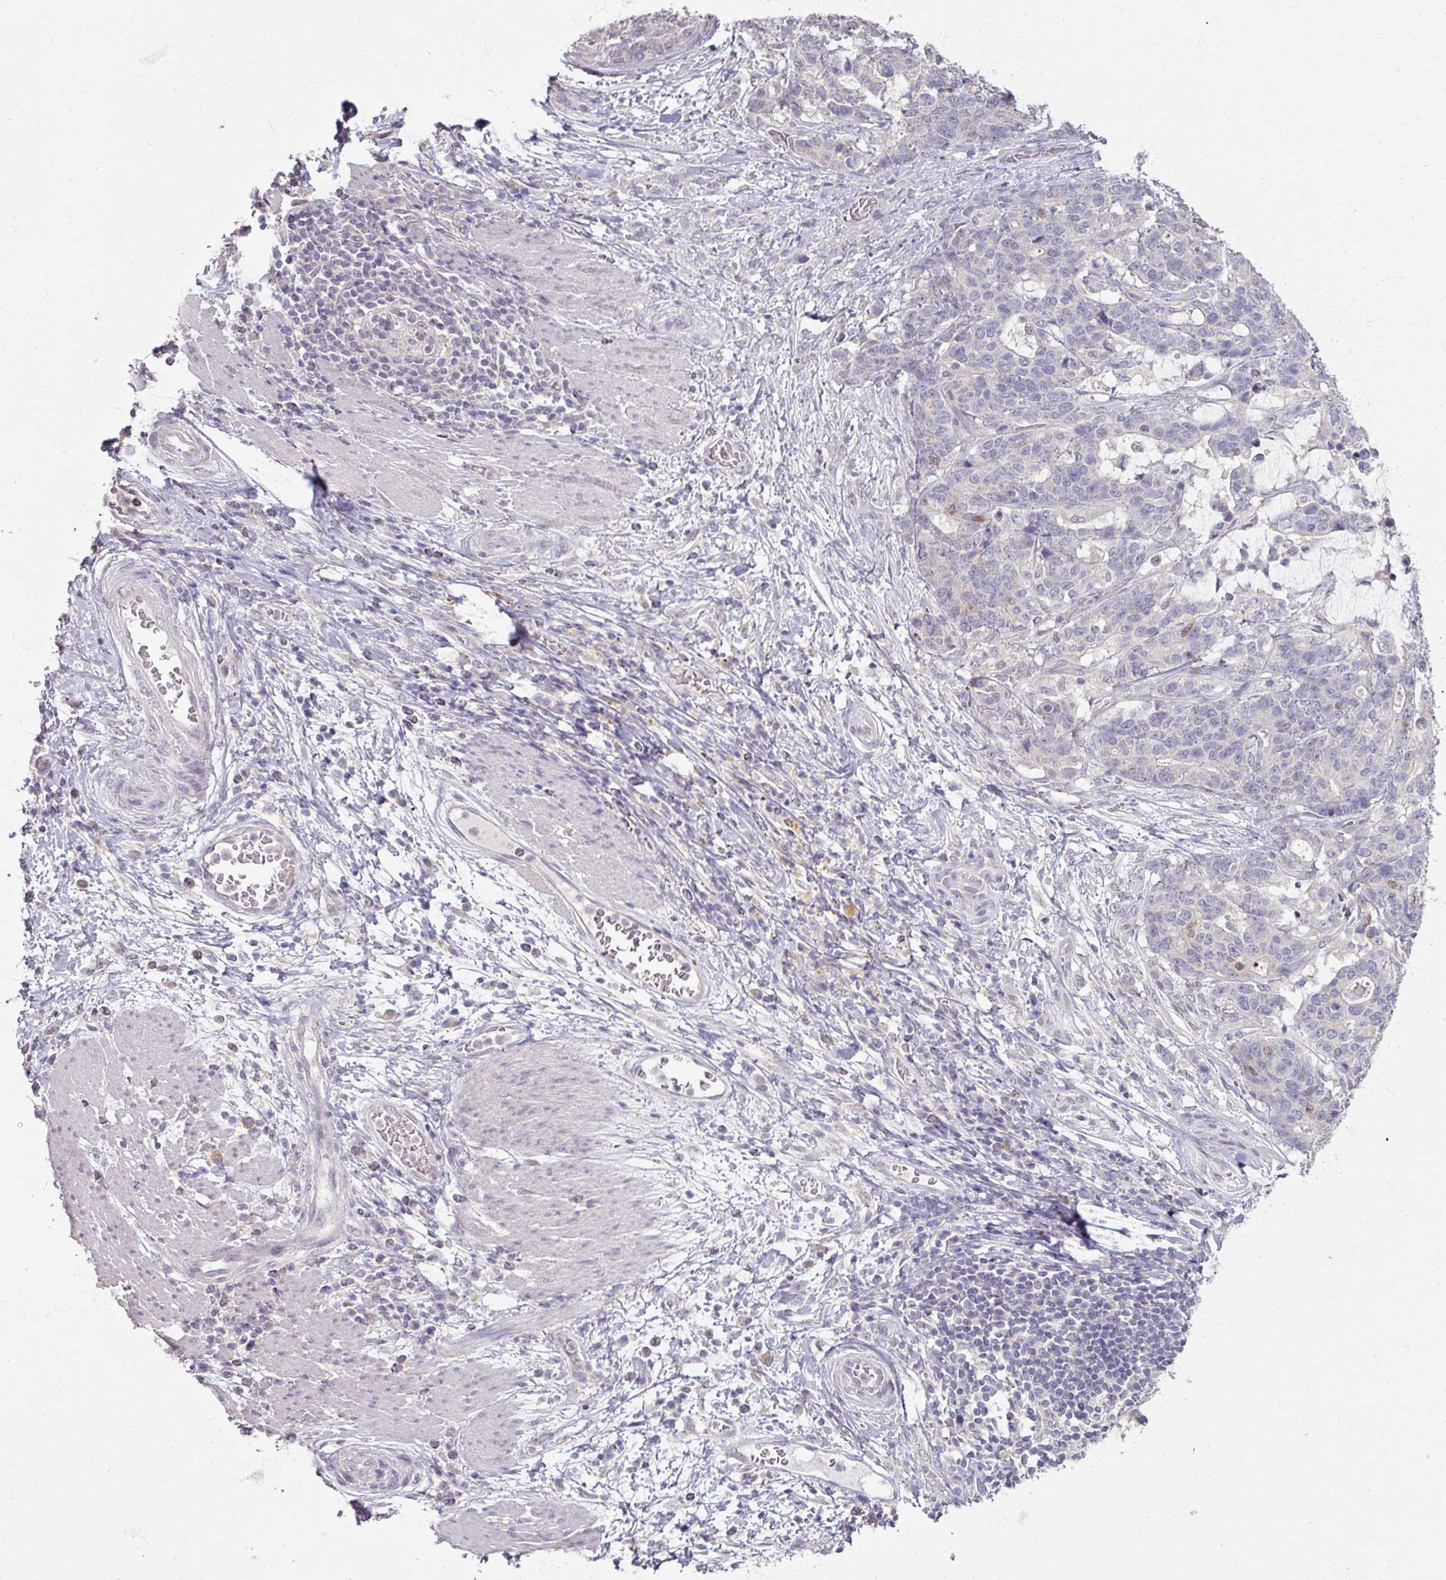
{"staining": {"intensity": "negative", "quantity": "none", "location": "none"}, "tissue": "stomach cancer", "cell_type": "Tumor cells", "image_type": "cancer", "snomed": [{"axis": "morphology", "description": "Normal tissue, NOS"}, {"axis": "morphology", "description": "Adenocarcinoma, NOS"}, {"axis": "topography", "description": "Stomach"}], "caption": "Histopathology image shows no significant protein positivity in tumor cells of stomach cancer (adenocarcinoma).", "gene": "SOX11", "patient": {"sex": "female", "age": 64}}